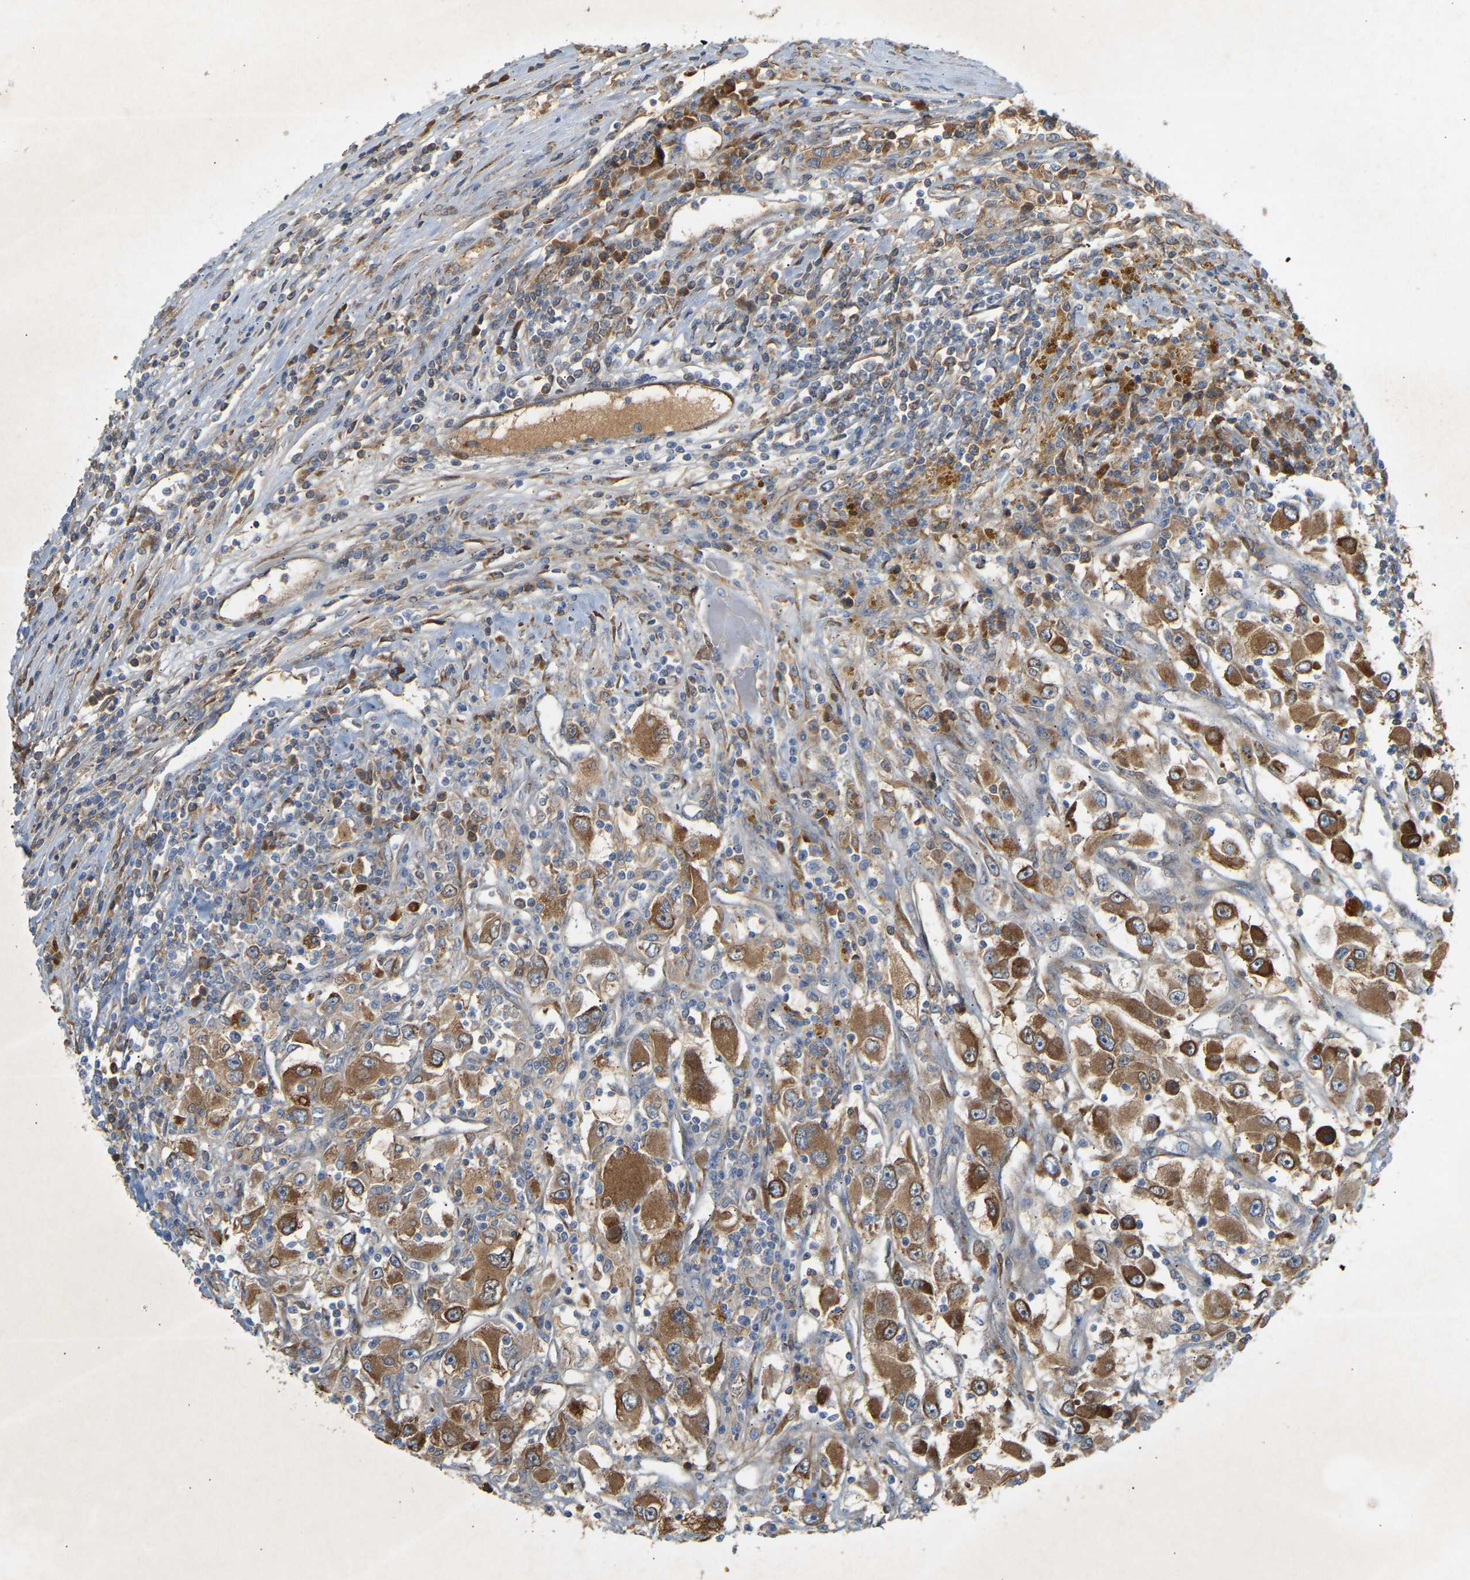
{"staining": {"intensity": "moderate", "quantity": ">75%", "location": "cytoplasmic/membranous"}, "tissue": "renal cancer", "cell_type": "Tumor cells", "image_type": "cancer", "snomed": [{"axis": "morphology", "description": "Adenocarcinoma, NOS"}, {"axis": "topography", "description": "Kidney"}], "caption": "Immunohistochemical staining of adenocarcinoma (renal) demonstrates medium levels of moderate cytoplasmic/membranous protein expression in approximately >75% of tumor cells.", "gene": "PTCD1", "patient": {"sex": "female", "age": 52}}